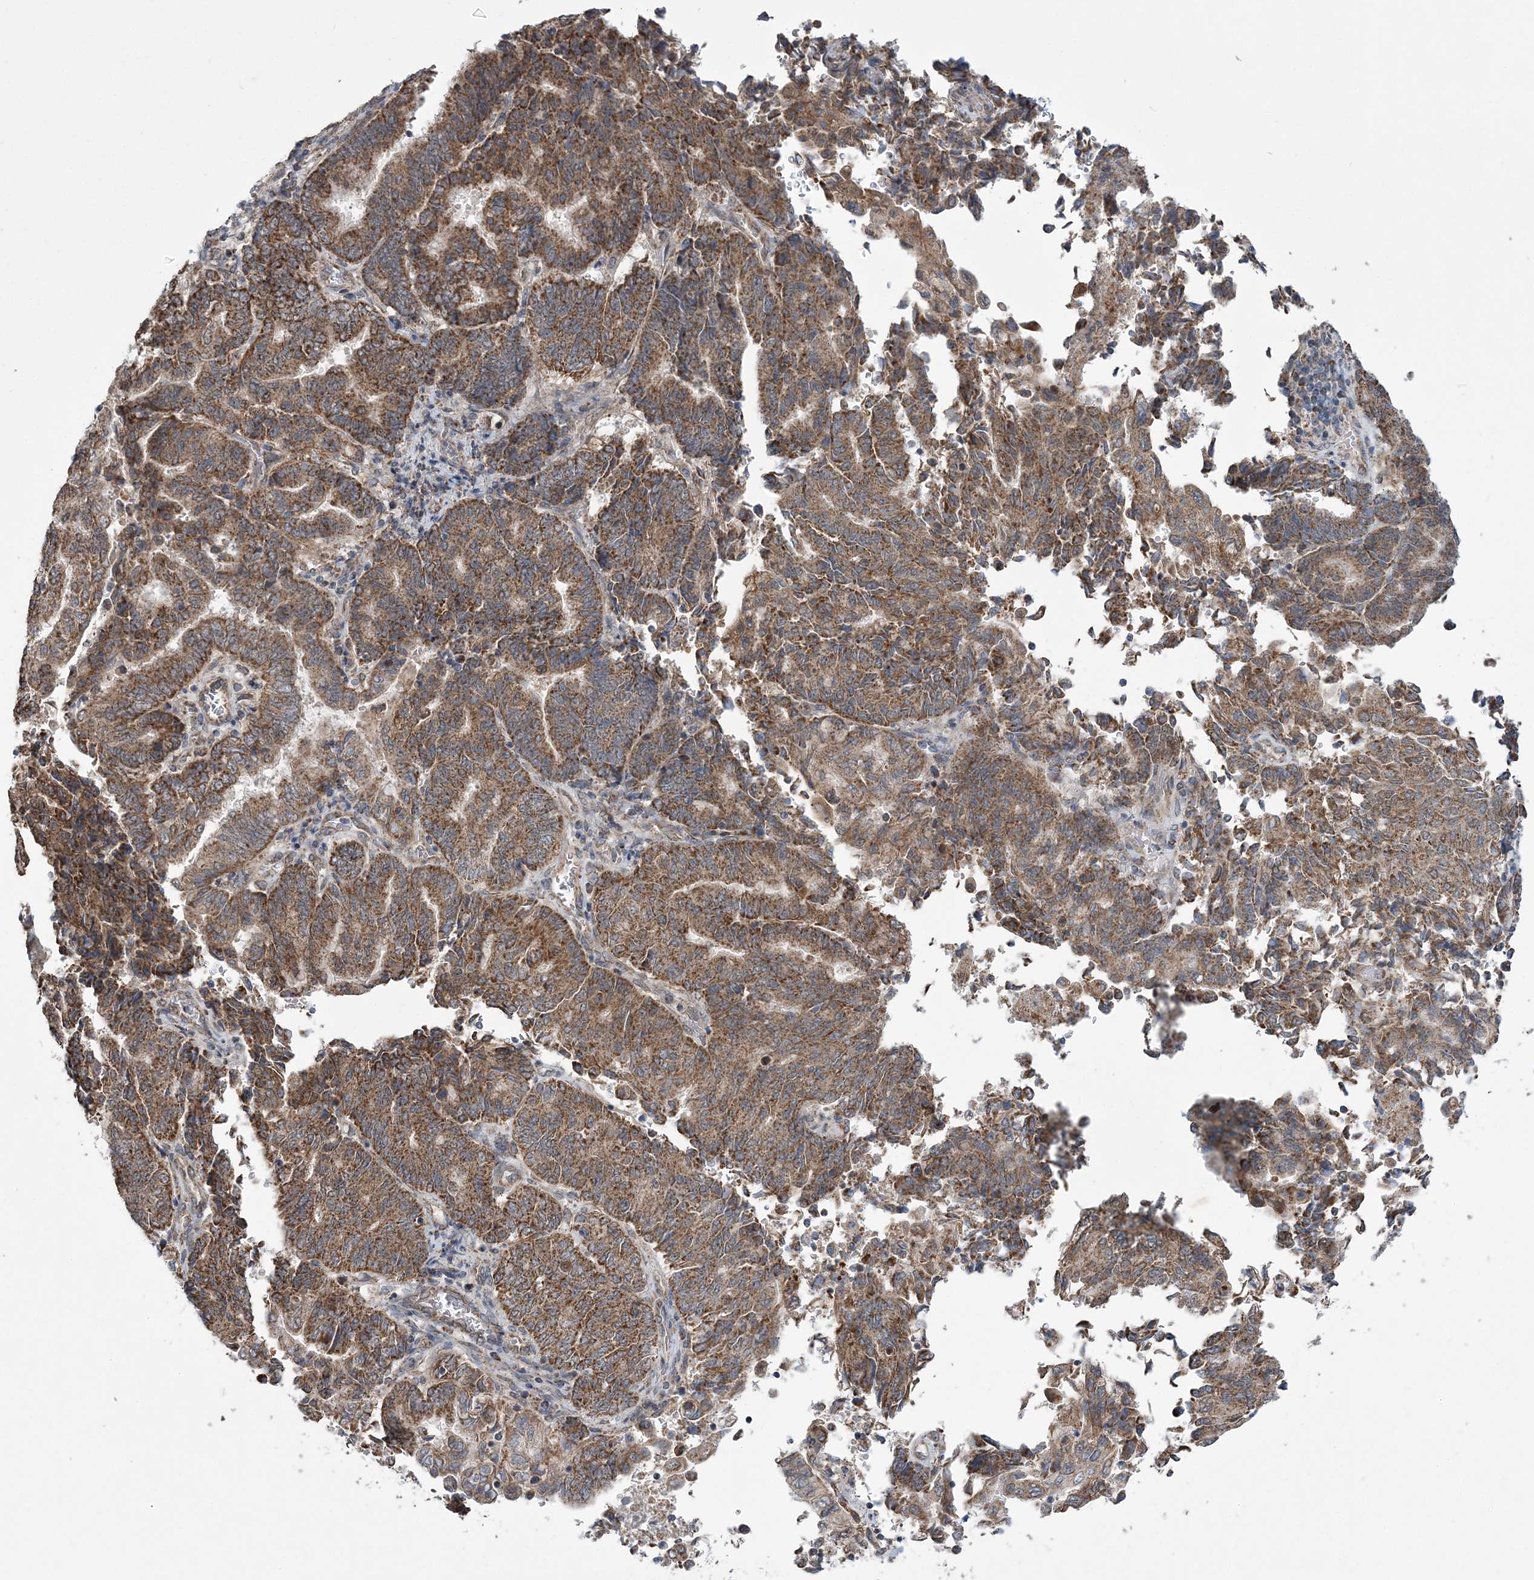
{"staining": {"intensity": "moderate", "quantity": ">75%", "location": "cytoplasmic/membranous"}, "tissue": "endometrial cancer", "cell_type": "Tumor cells", "image_type": "cancer", "snomed": [{"axis": "morphology", "description": "Adenocarcinoma, NOS"}, {"axis": "topography", "description": "Endometrium"}], "caption": "Endometrial adenocarcinoma tissue displays moderate cytoplasmic/membranous positivity in about >75% of tumor cells, visualized by immunohistochemistry. Using DAB (3,3'-diaminobenzidine) (brown) and hematoxylin (blue) stains, captured at high magnification using brightfield microscopy.", "gene": "SLX9", "patient": {"sex": "female", "age": 80}}